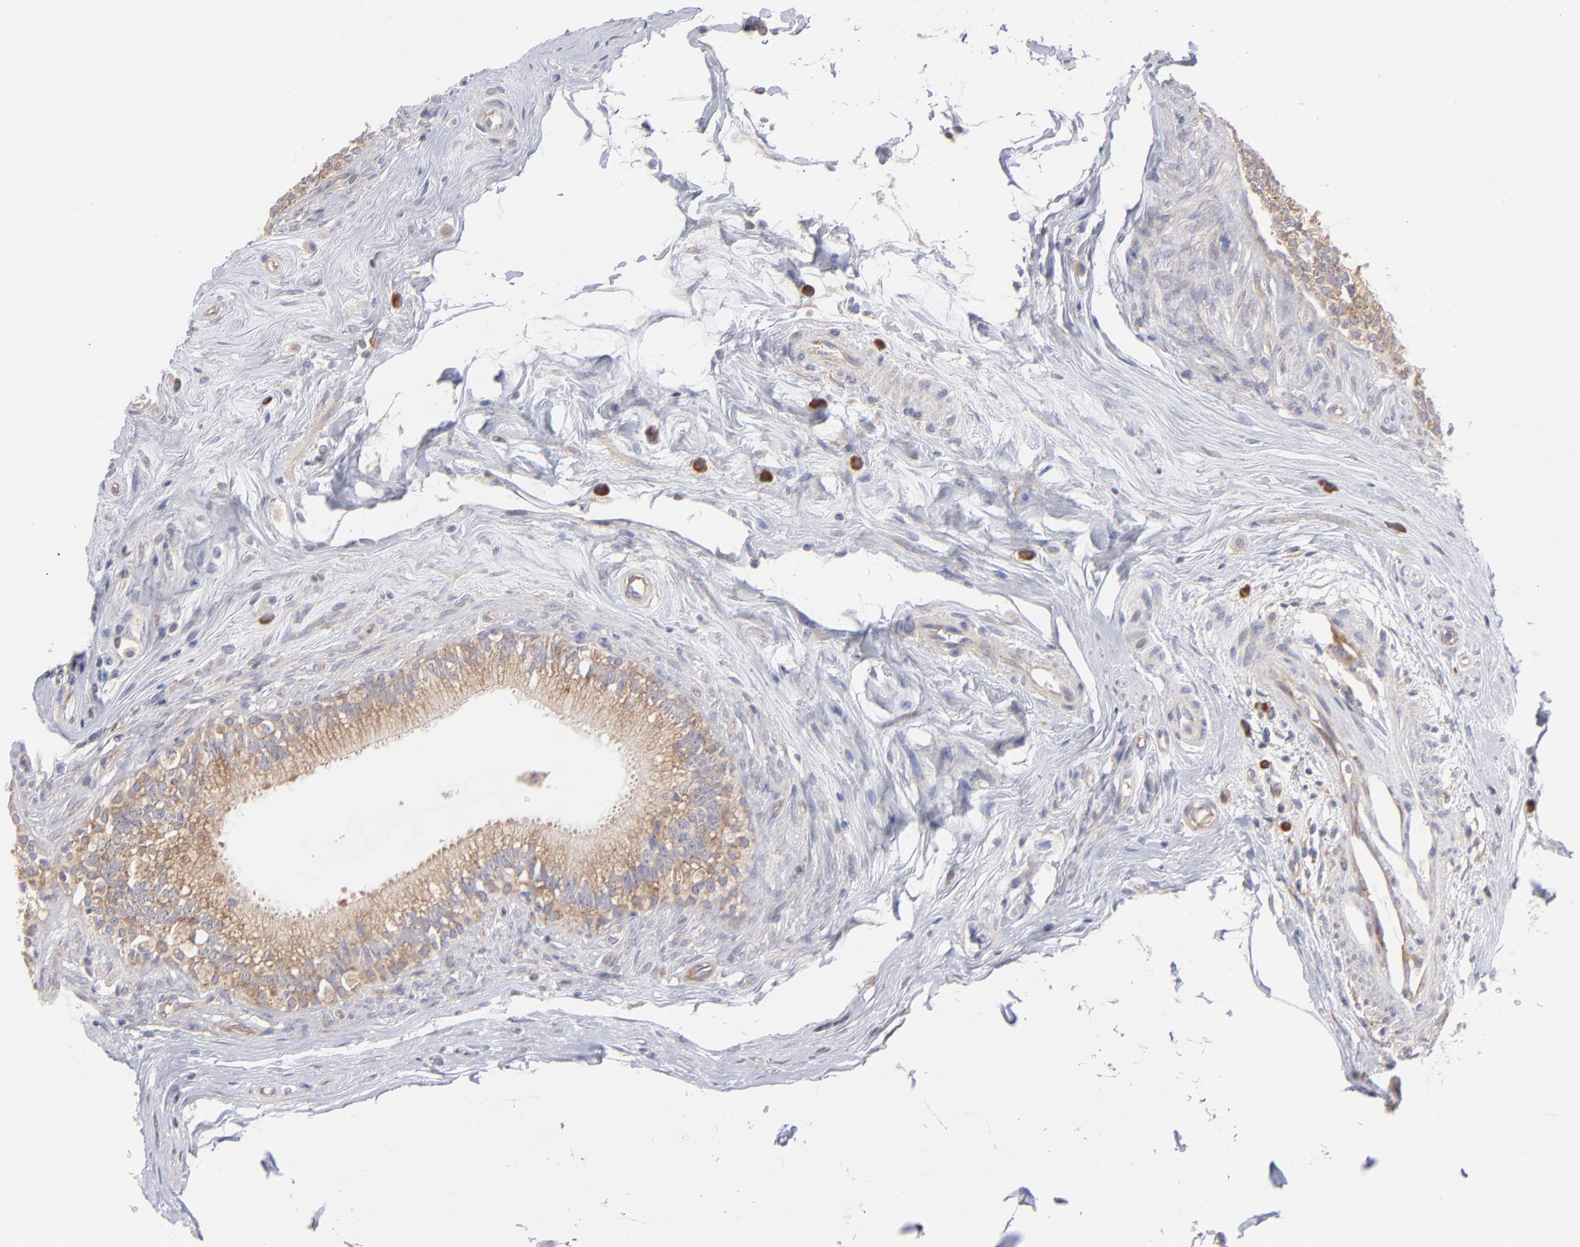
{"staining": {"intensity": "weak", "quantity": ">75%", "location": "cytoplasmic/membranous"}, "tissue": "epididymis", "cell_type": "Glandular cells", "image_type": "normal", "snomed": [{"axis": "morphology", "description": "Normal tissue, NOS"}, {"axis": "morphology", "description": "Inflammation, NOS"}, {"axis": "topography", "description": "Epididymis"}], "caption": "Protein expression analysis of unremarkable epididymis reveals weak cytoplasmic/membranous staining in approximately >75% of glandular cells. (Brightfield microscopy of DAB IHC at high magnification).", "gene": "RPLP0", "patient": {"sex": "male", "age": 84}}